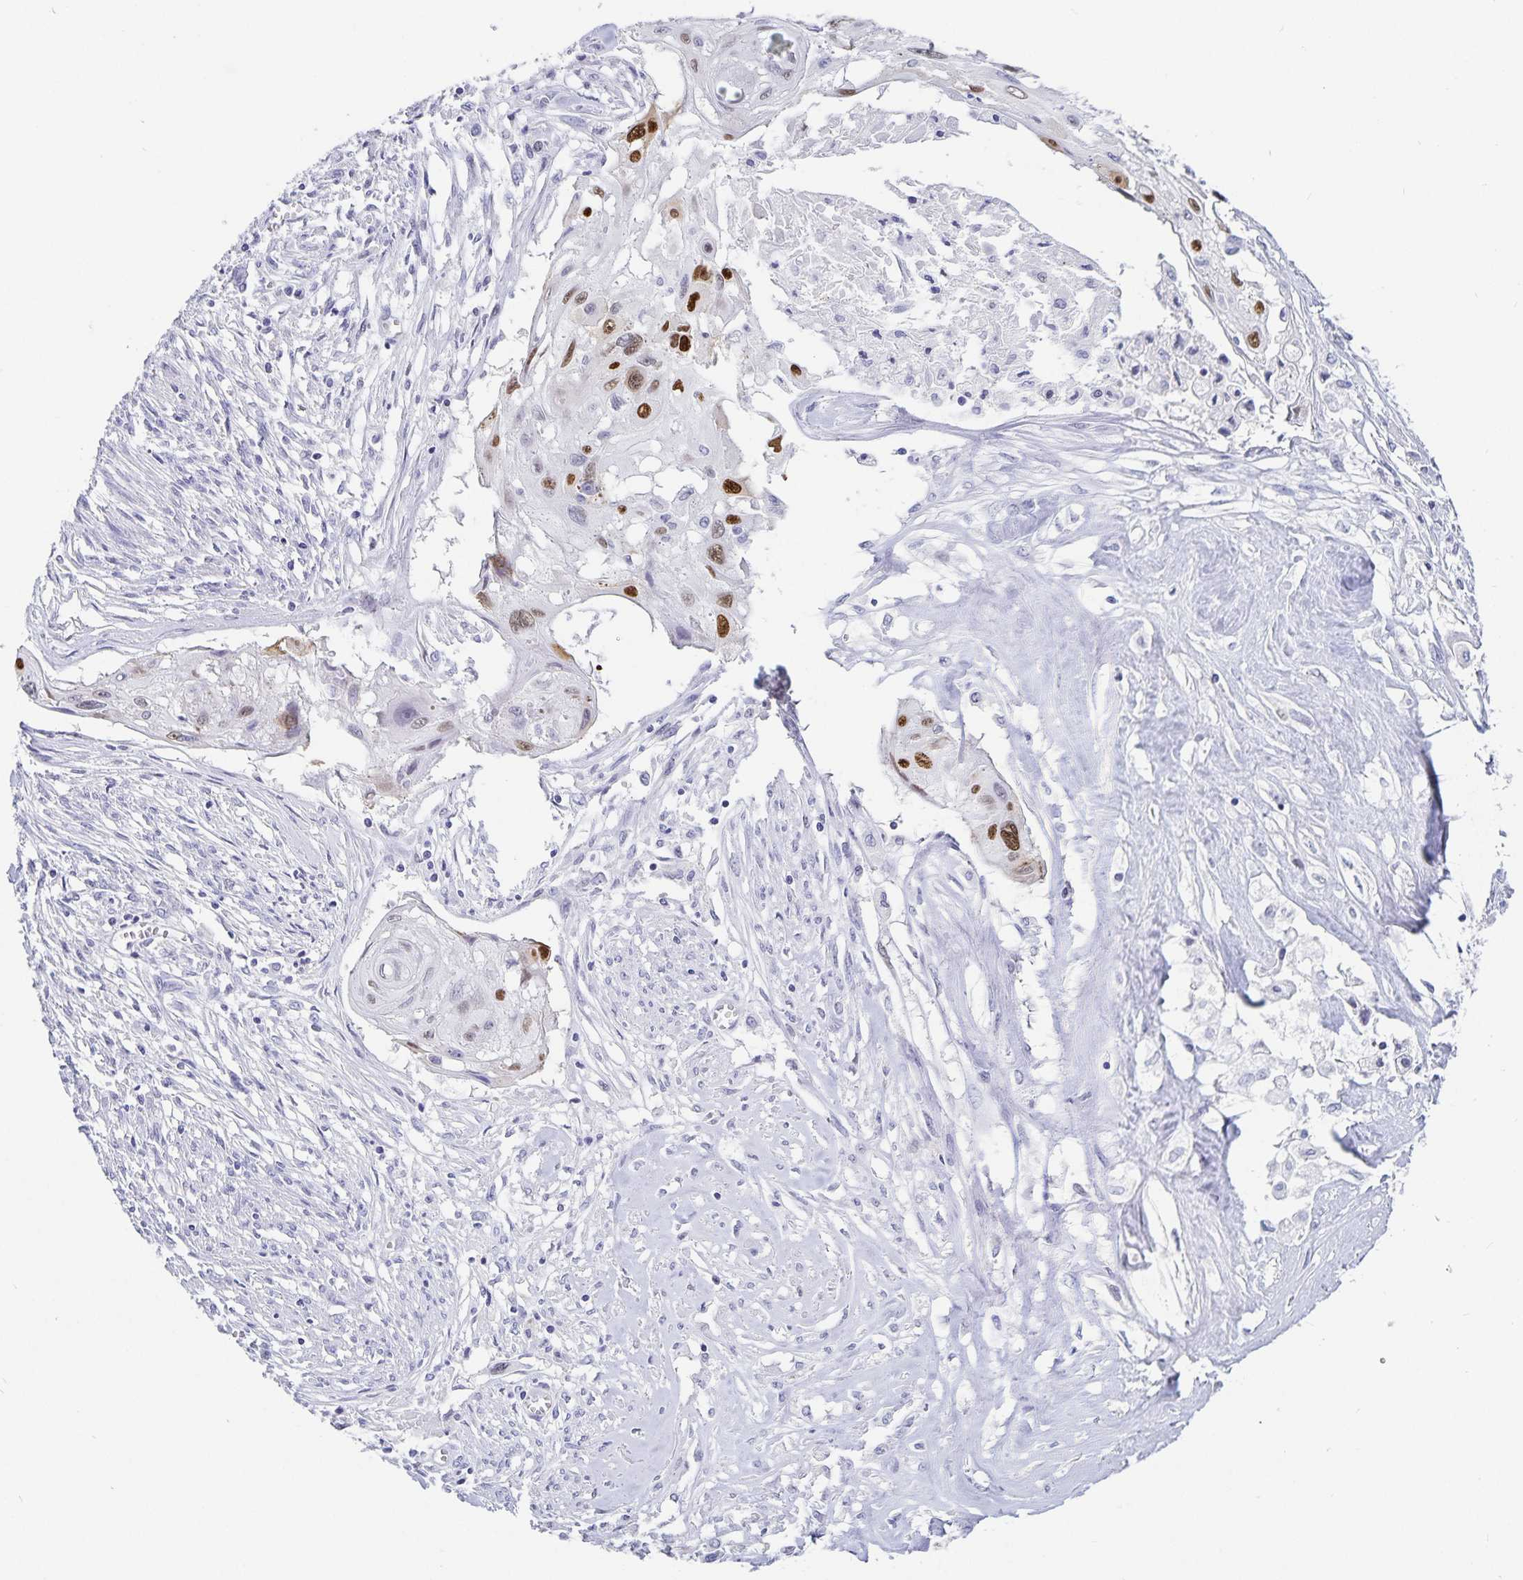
{"staining": {"intensity": "strong", "quantity": "25%-75%", "location": "nuclear"}, "tissue": "cervical cancer", "cell_type": "Tumor cells", "image_type": "cancer", "snomed": [{"axis": "morphology", "description": "Squamous cell carcinoma, NOS"}, {"axis": "topography", "description": "Cervix"}], "caption": "About 25%-75% of tumor cells in squamous cell carcinoma (cervical) show strong nuclear protein positivity as visualized by brown immunohistochemical staining.", "gene": "HMGB3", "patient": {"sex": "female", "age": 49}}